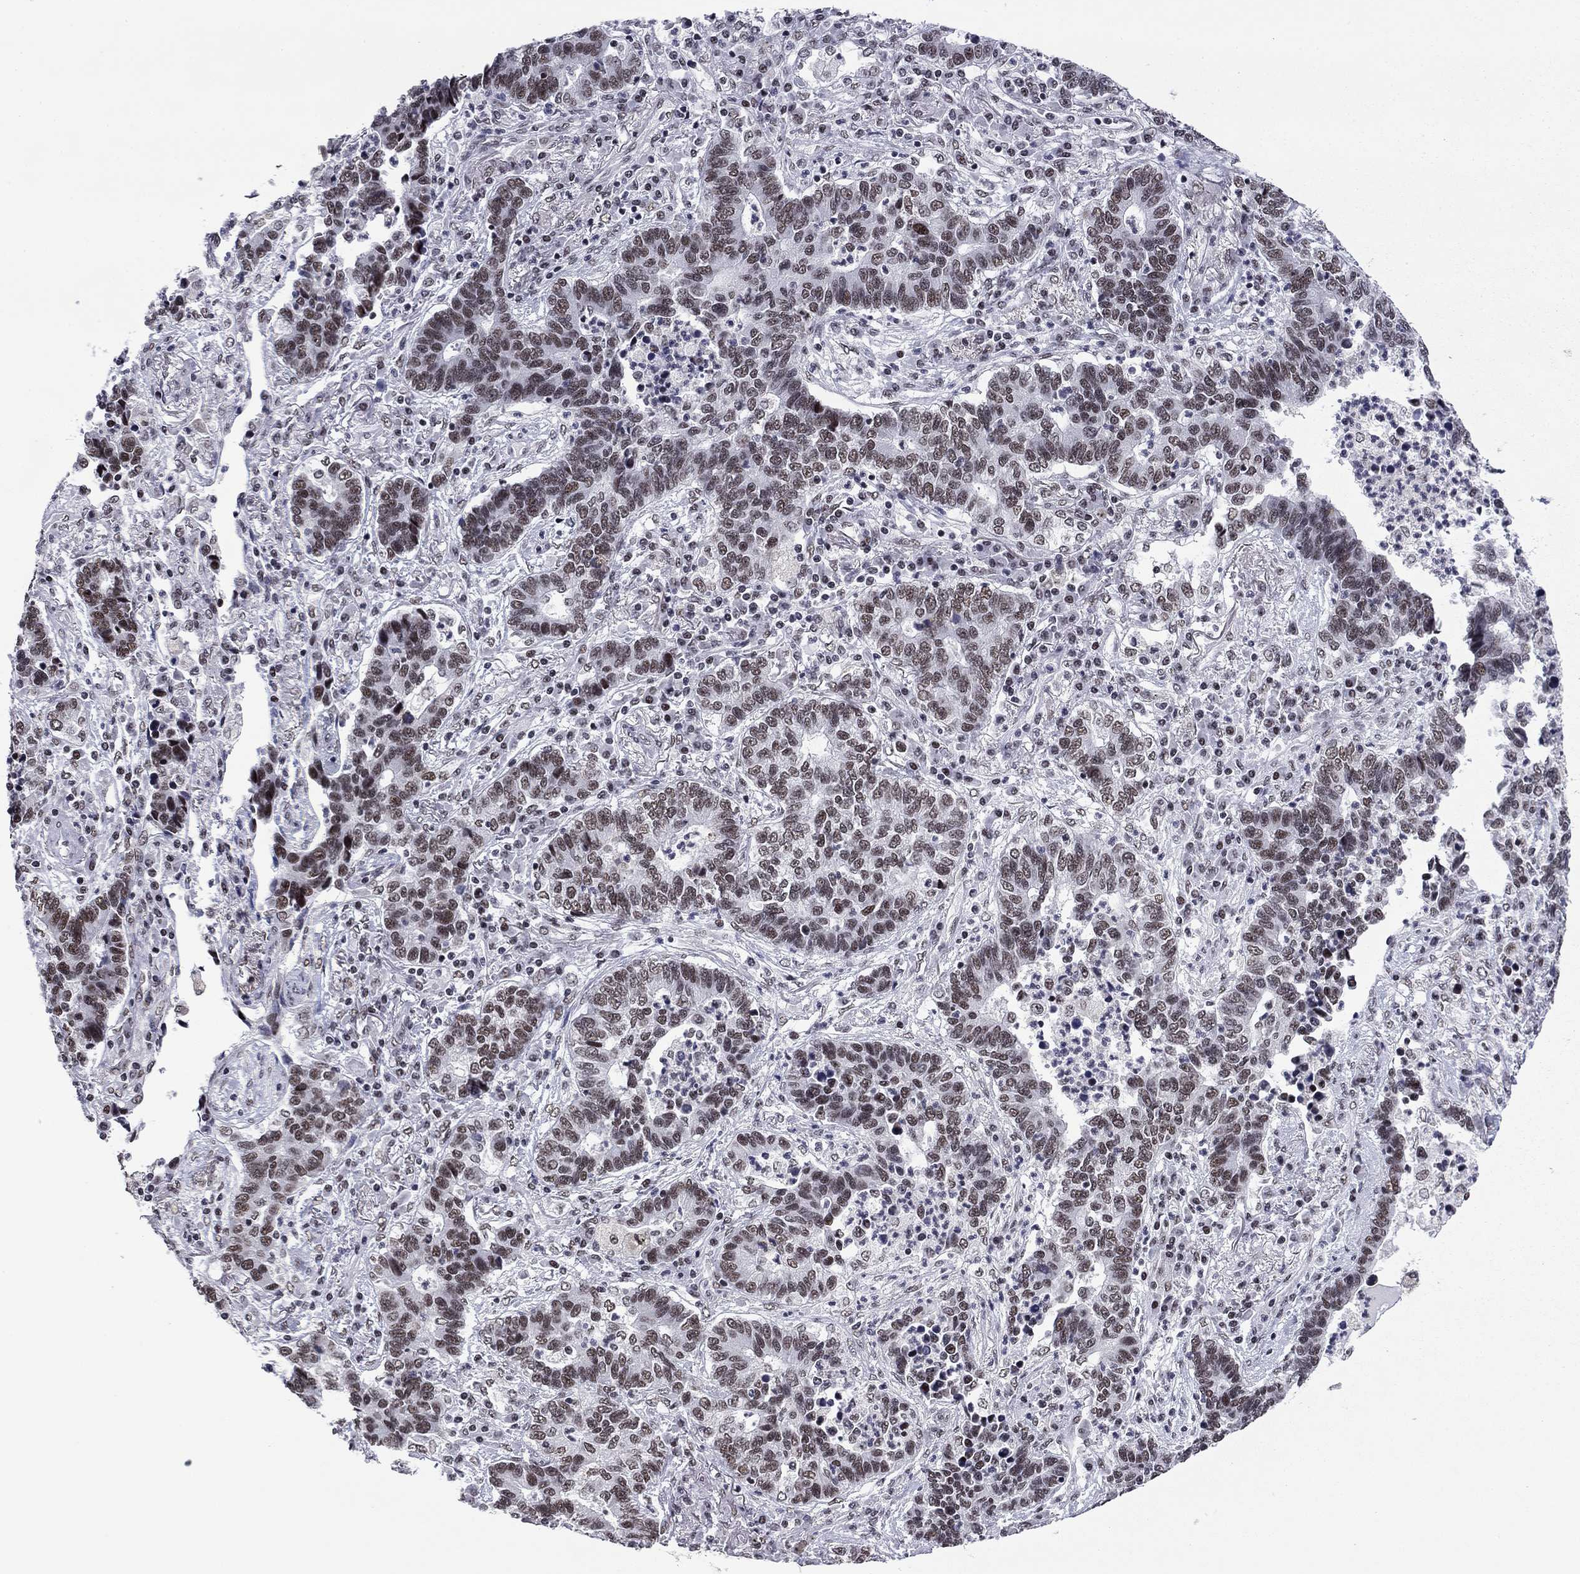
{"staining": {"intensity": "moderate", "quantity": ">75%", "location": "nuclear"}, "tissue": "lung cancer", "cell_type": "Tumor cells", "image_type": "cancer", "snomed": [{"axis": "morphology", "description": "Adenocarcinoma, NOS"}, {"axis": "topography", "description": "Lung"}], "caption": "Adenocarcinoma (lung) stained for a protein (brown) reveals moderate nuclear positive positivity in approximately >75% of tumor cells.", "gene": "ETV5", "patient": {"sex": "female", "age": 57}}